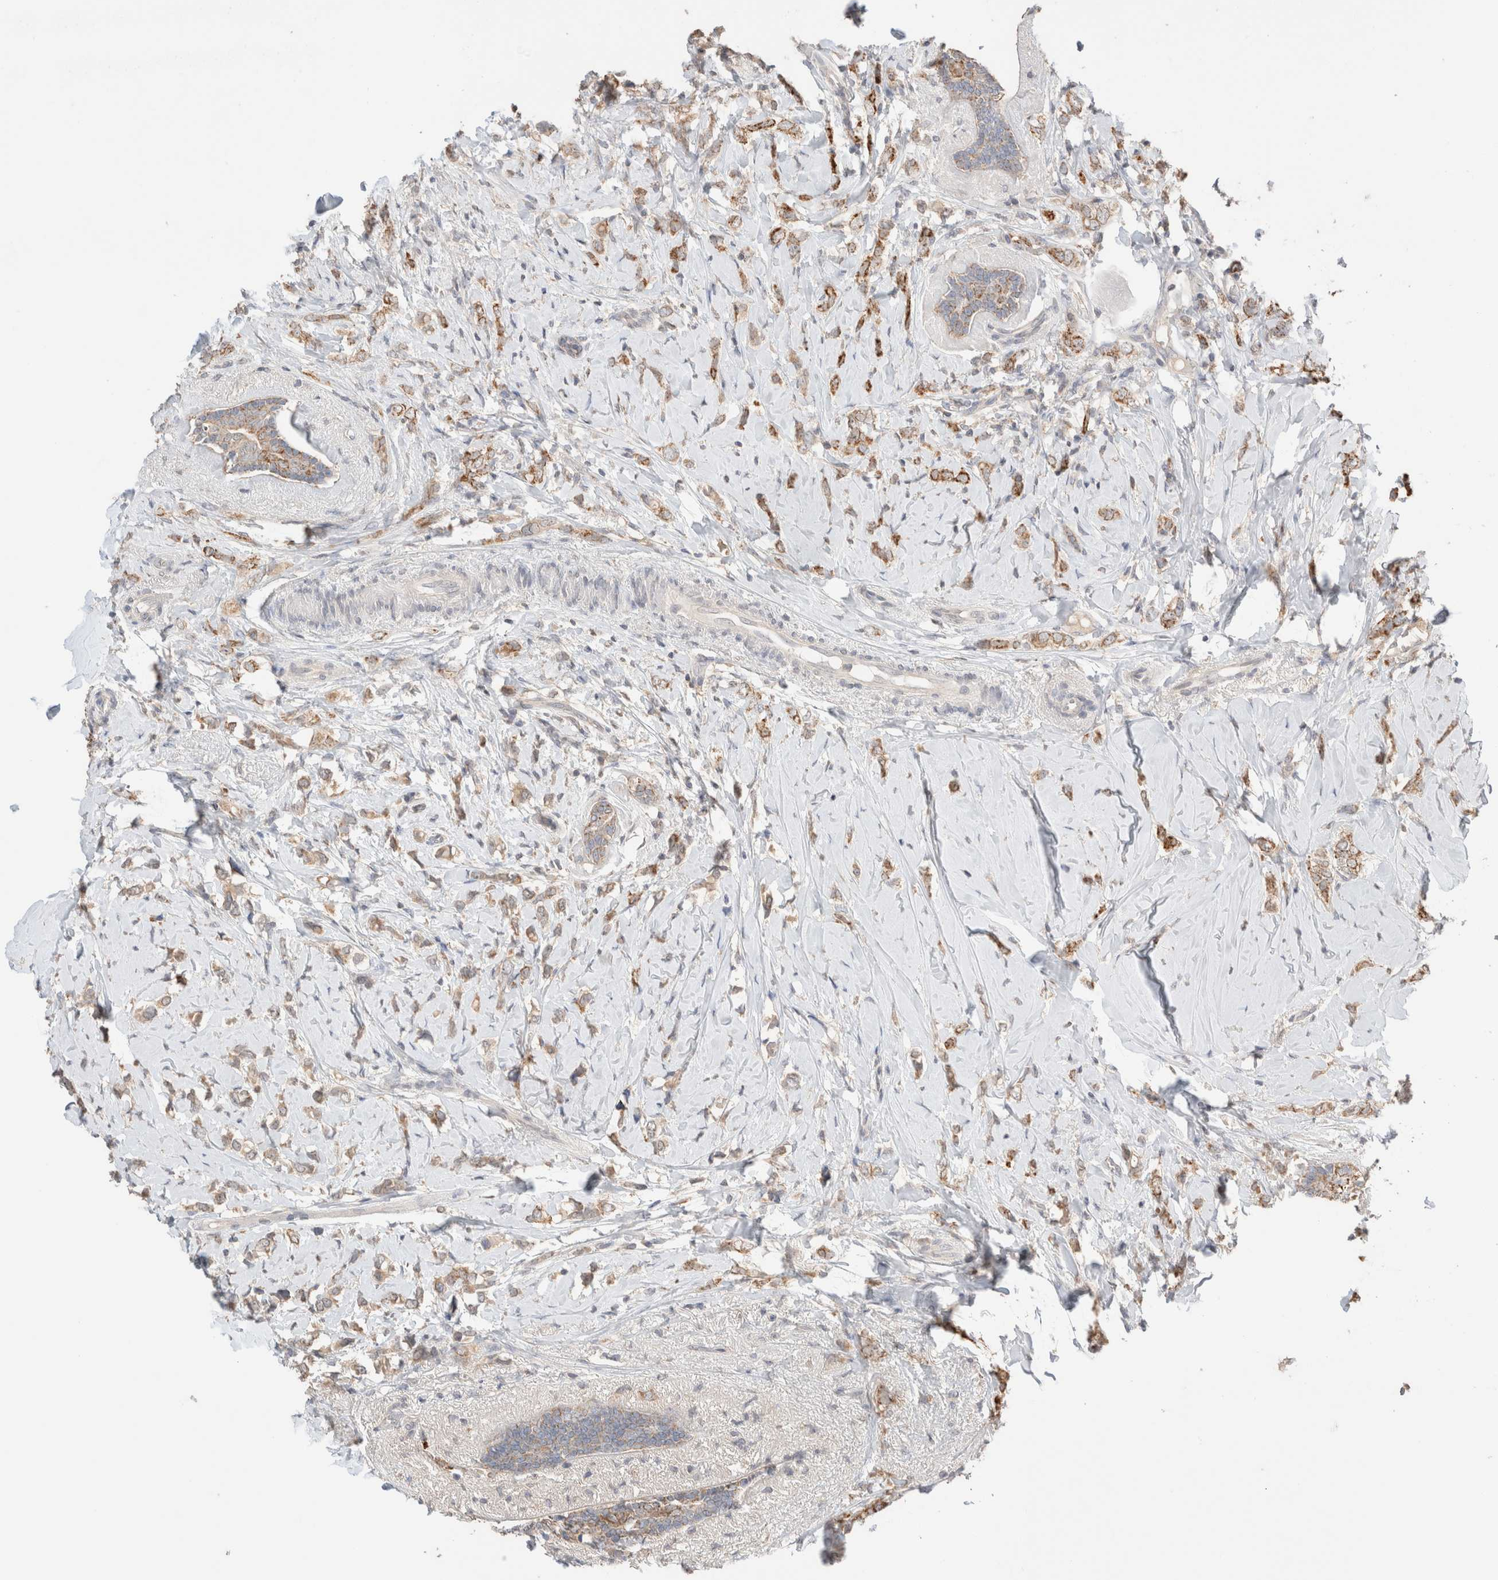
{"staining": {"intensity": "moderate", "quantity": ">75%", "location": "cytoplasmic/membranous"}, "tissue": "breast cancer", "cell_type": "Tumor cells", "image_type": "cancer", "snomed": [{"axis": "morphology", "description": "Normal tissue, NOS"}, {"axis": "morphology", "description": "Lobular carcinoma"}, {"axis": "topography", "description": "Breast"}], "caption": "High-magnification brightfield microscopy of breast cancer (lobular carcinoma) stained with DAB (brown) and counterstained with hematoxylin (blue). tumor cells exhibit moderate cytoplasmic/membranous positivity is identified in about>75% of cells.", "gene": "TRIM41", "patient": {"sex": "female", "age": 47}}